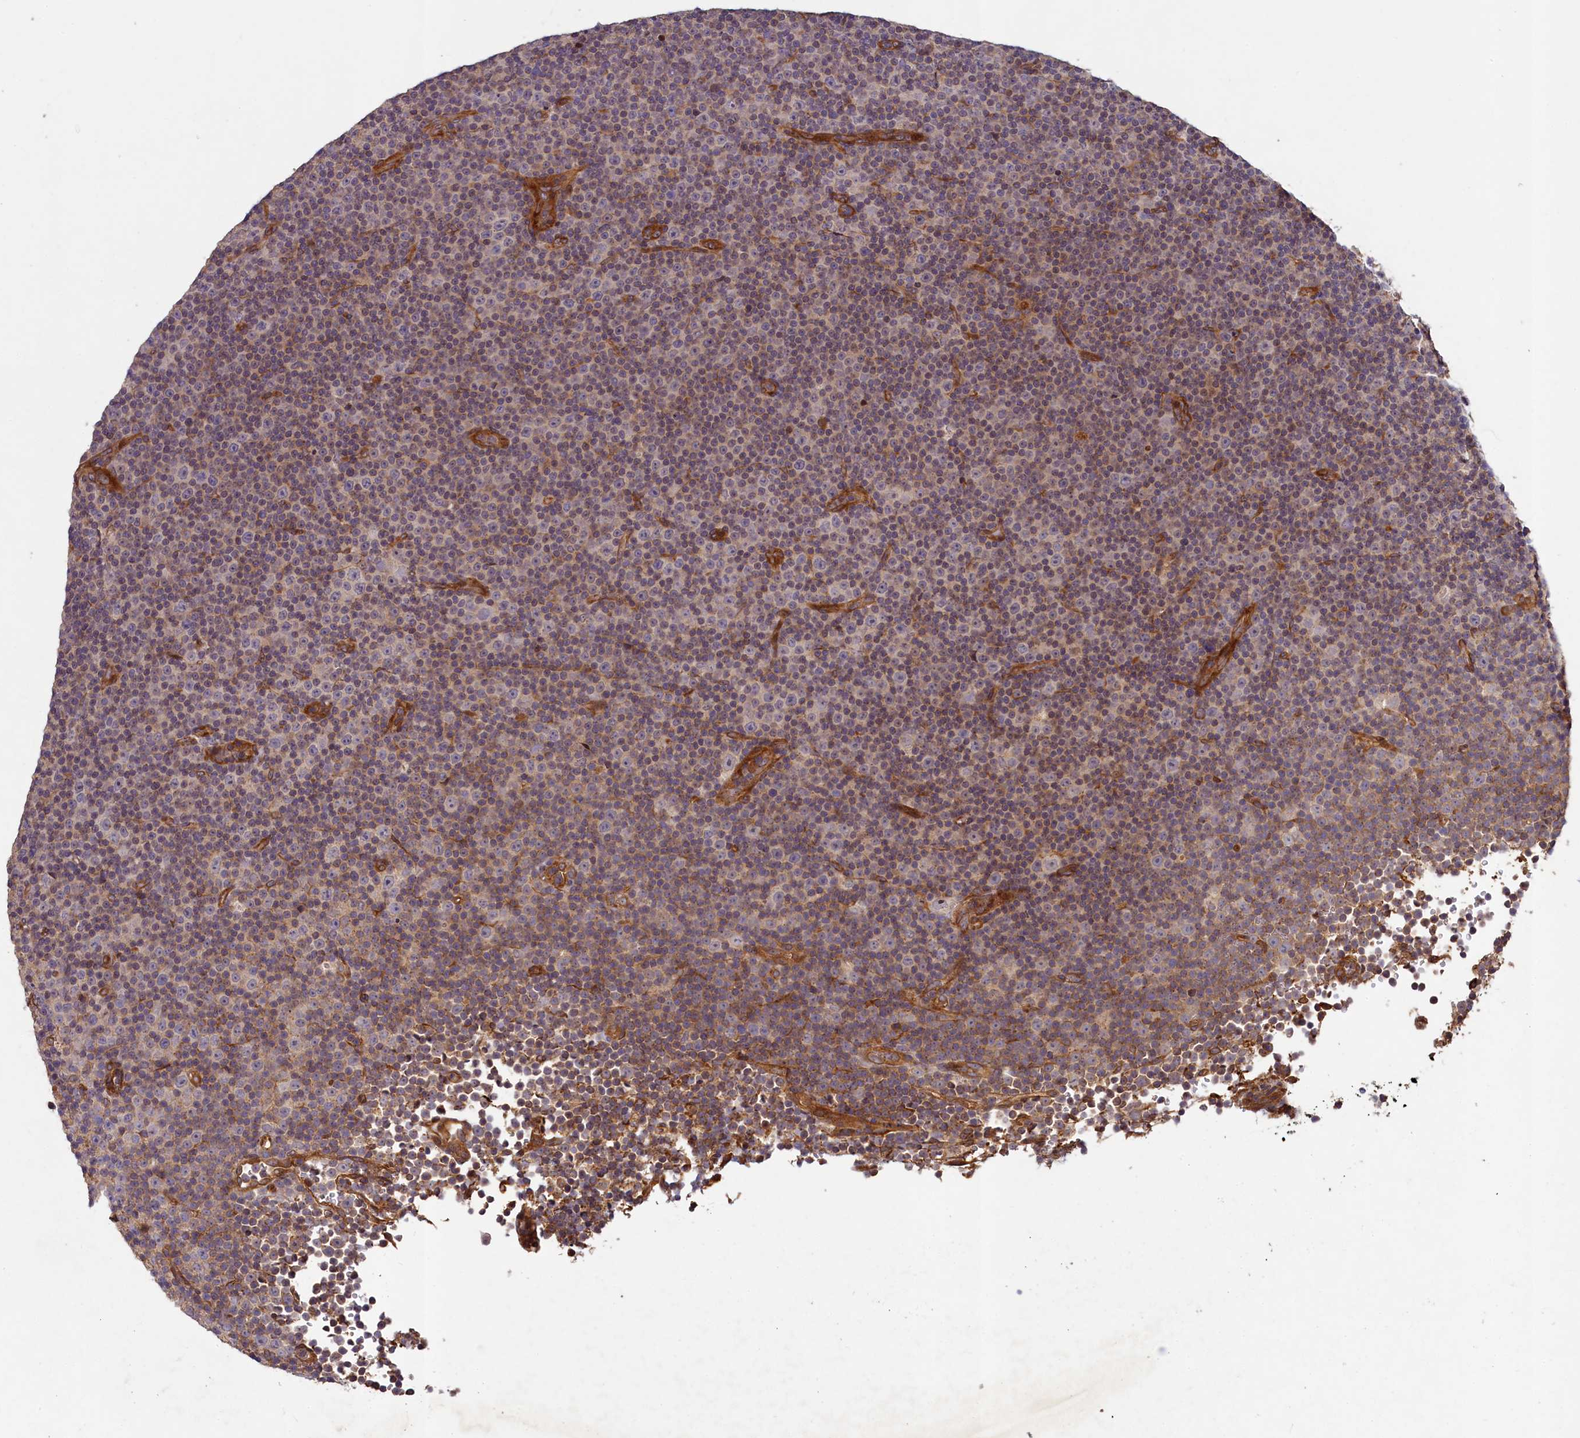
{"staining": {"intensity": "weak", "quantity": "25%-75%", "location": "cytoplasmic/membranous"}, "tissue": "lymphoma", "cell_type": "Tumor cells", "image_type": "cancer", "snomed": [{"axis": "morphology", "description": "Malignant lymphoma, non-Hodgkin's type, Low grade"}, {"axis": "topography", "description": "Lymph node"}], "caption": "A low amount of weak cytoplasmic/membranous staining is appreciated in about 25%-75% of tumor cells in lymphoma tissue. The protein of interest is stained brown, and the nuclei are stained in blue (DAB (3,3'-diaminobenzidine) IHC with brightfield microscopy, high magnification).", "gene": "CCDC102A", "patient": {"sex": "female", "age": 67}}